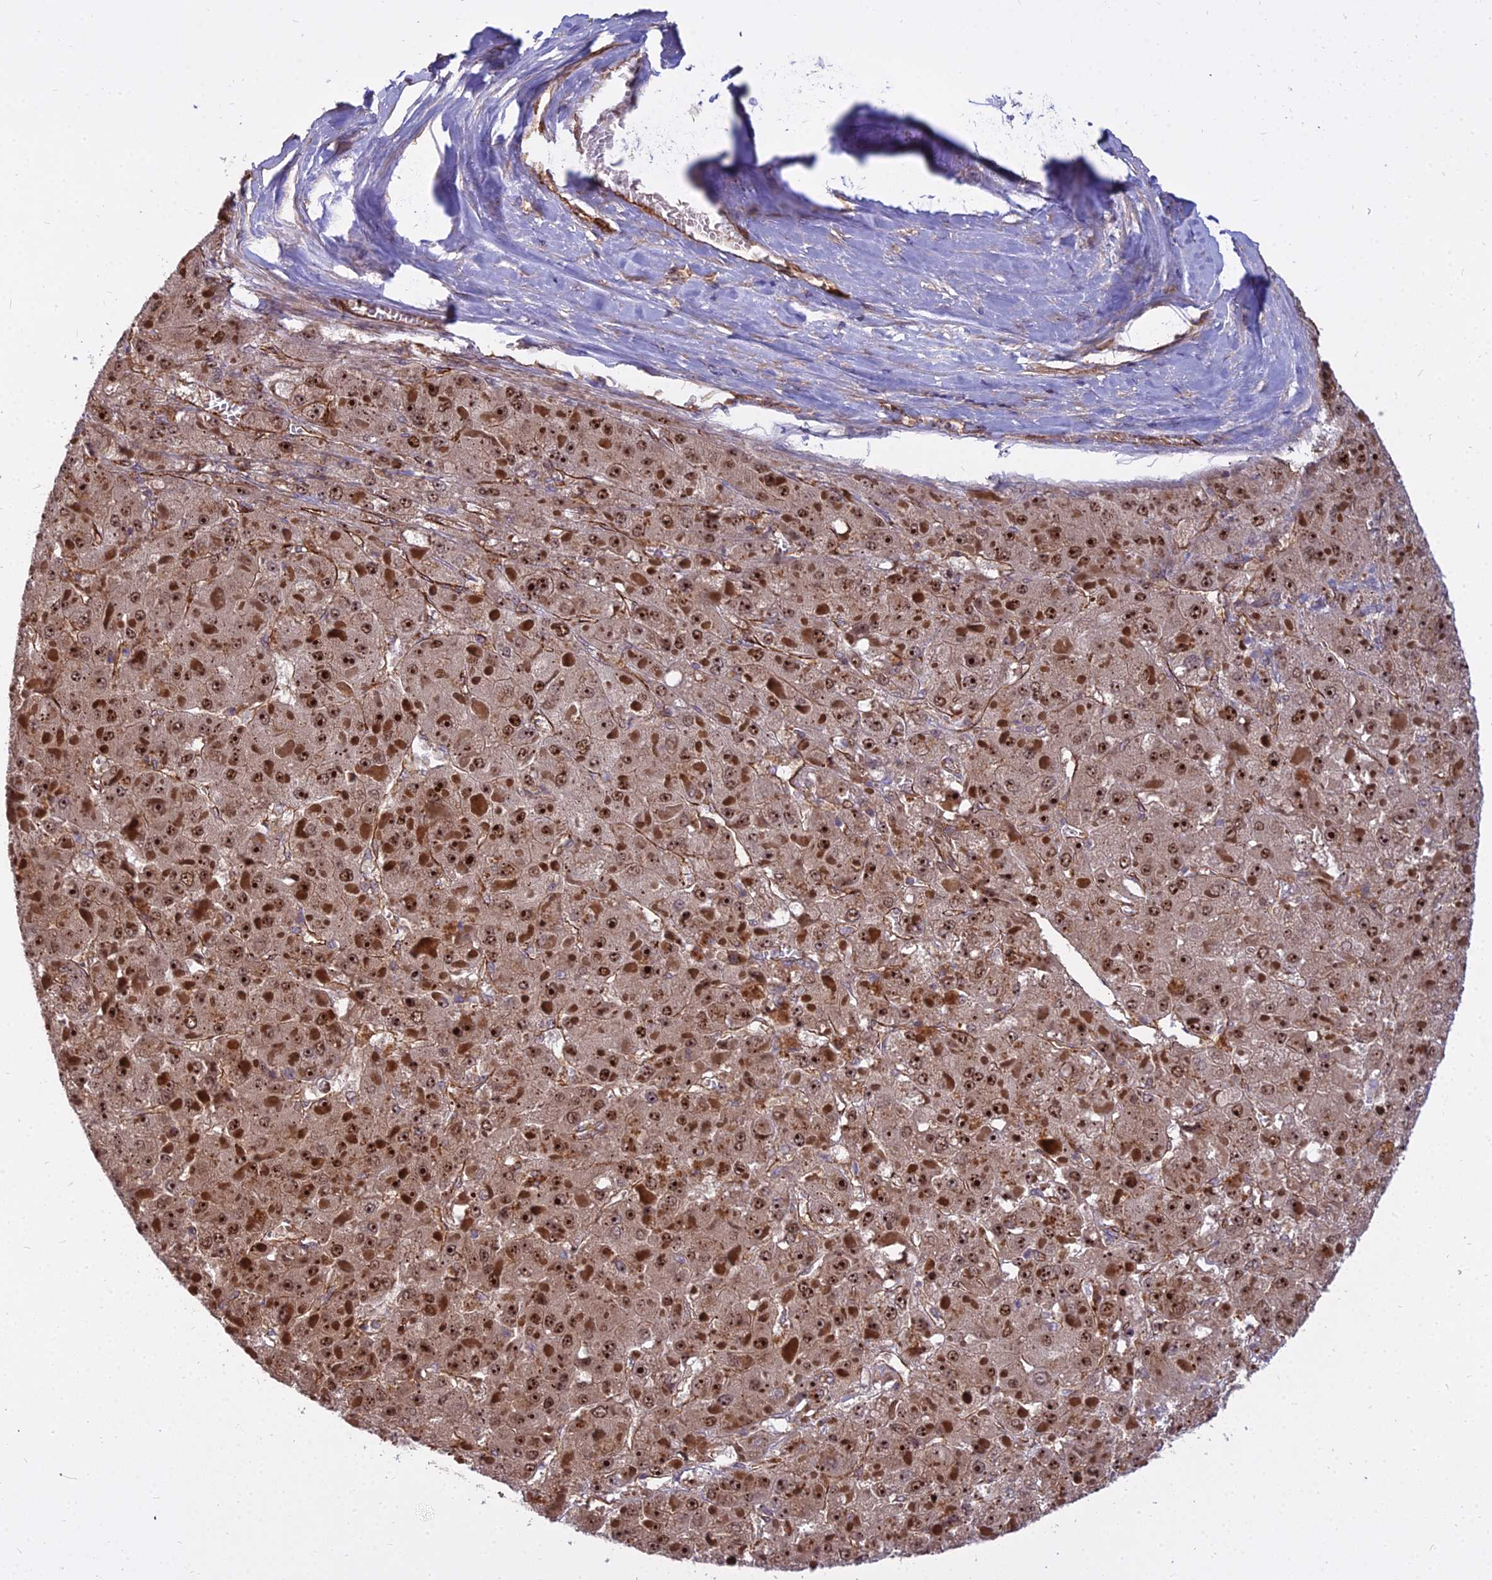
{"staining": {"intensity": "moderate", "quantity": ">75%", "location": "nuclear"}, "tissue": "liver cancer", "cell_type": "Tumor cells", "image_type": "cancer", "snomed": [{"axis": "morphology", "description": "Carcinoma, Hepatocellular, NOS"}, {"axis": "topography", "description": "Liver"}], "caption": "Liver cancer was stained to show a protein in brown. There is medium levels of moderate nuclear positivity in about >75% of tumor cells.", "gene": "TCEA3", "patient": {"sex": "female", "age": 73}}